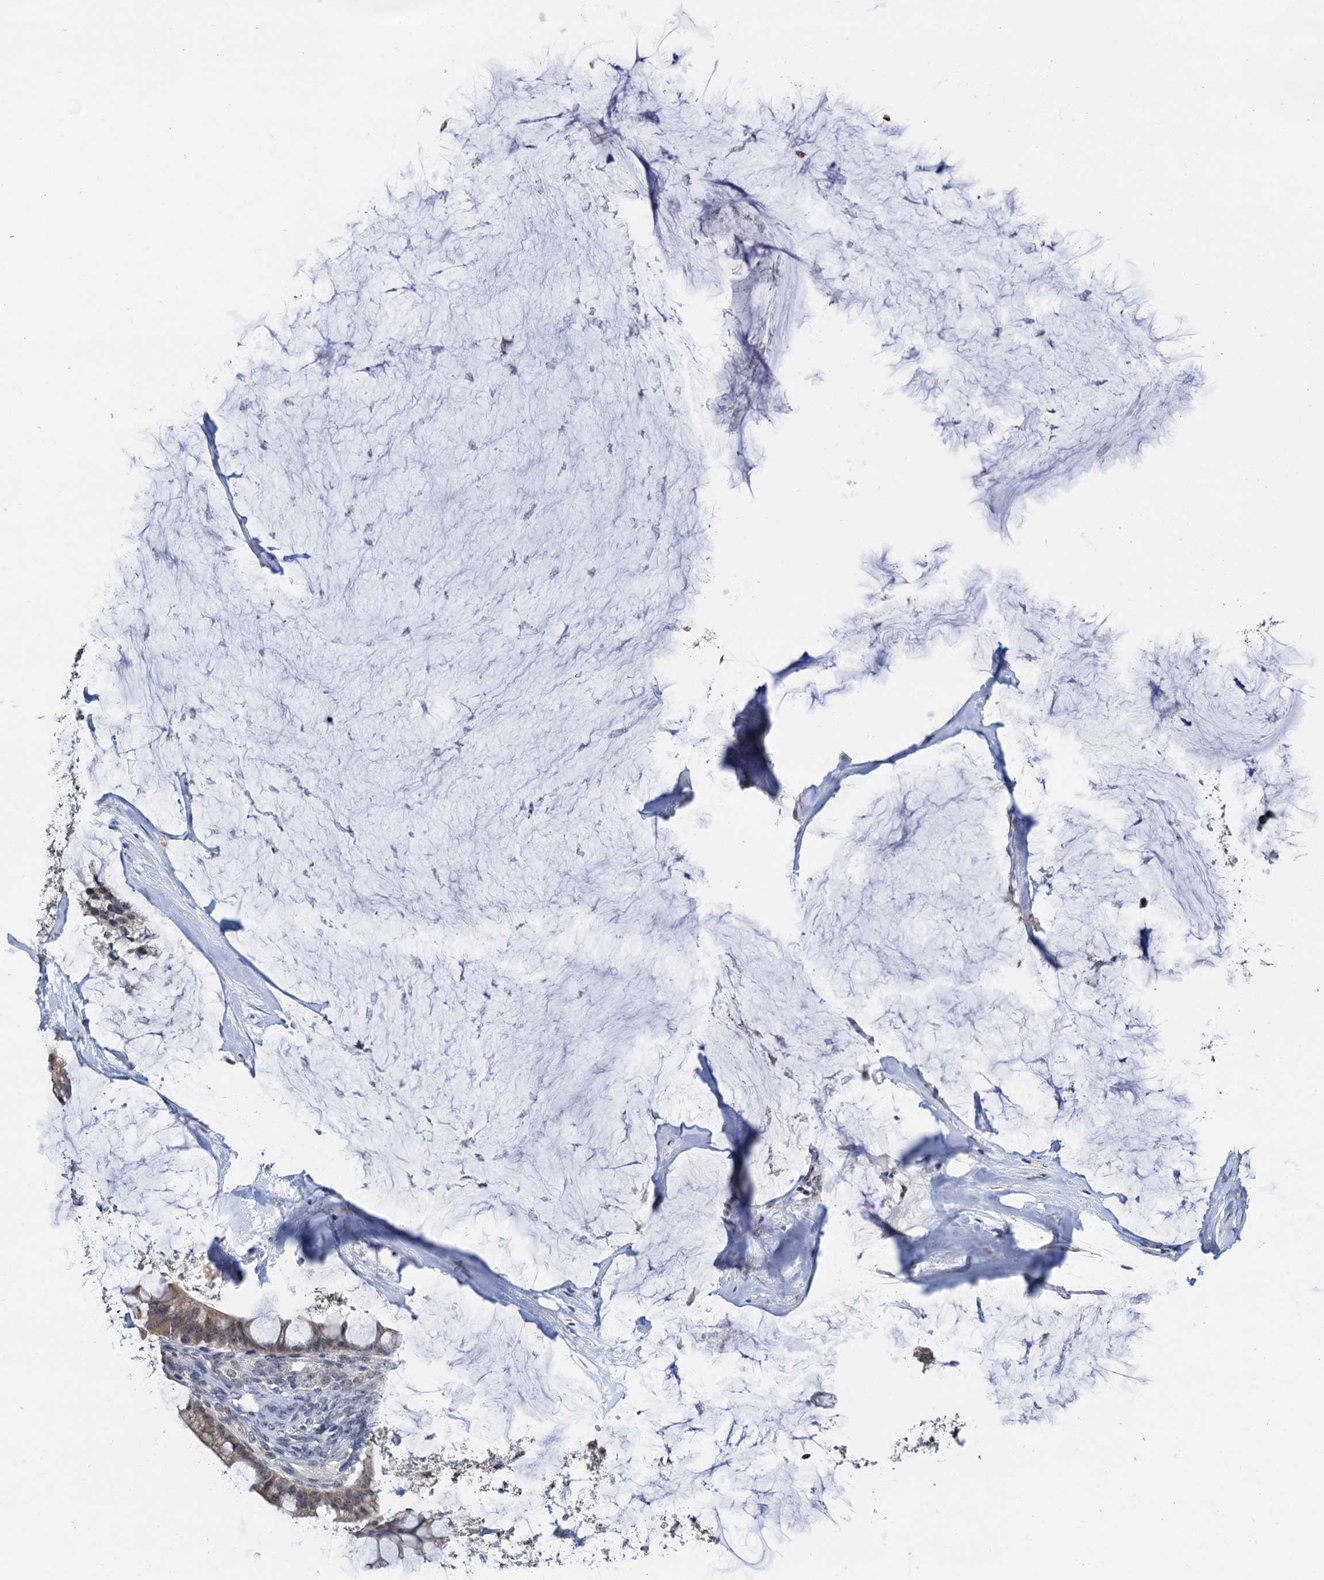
{"staining": {"intensity": "weak", "quantity": ">75%", "location": "nuclear"}, "tissue": "ovarian cancer", "cell_type": "Tumor cells", "image_type": "cancer", "snomed": [{"axis": "morphology", "description": "Cystadenocarcinoma, mucinous, NOS"}, {"axis": "topography", "description": "Ovary"}], "caption": "Protein staining of ovarian cancer tissue demonstrates weak nuclear positivity in about >75% of tumor cells.", "gene": "NAT10", "patient": {"sex": "female", "age": 39}}